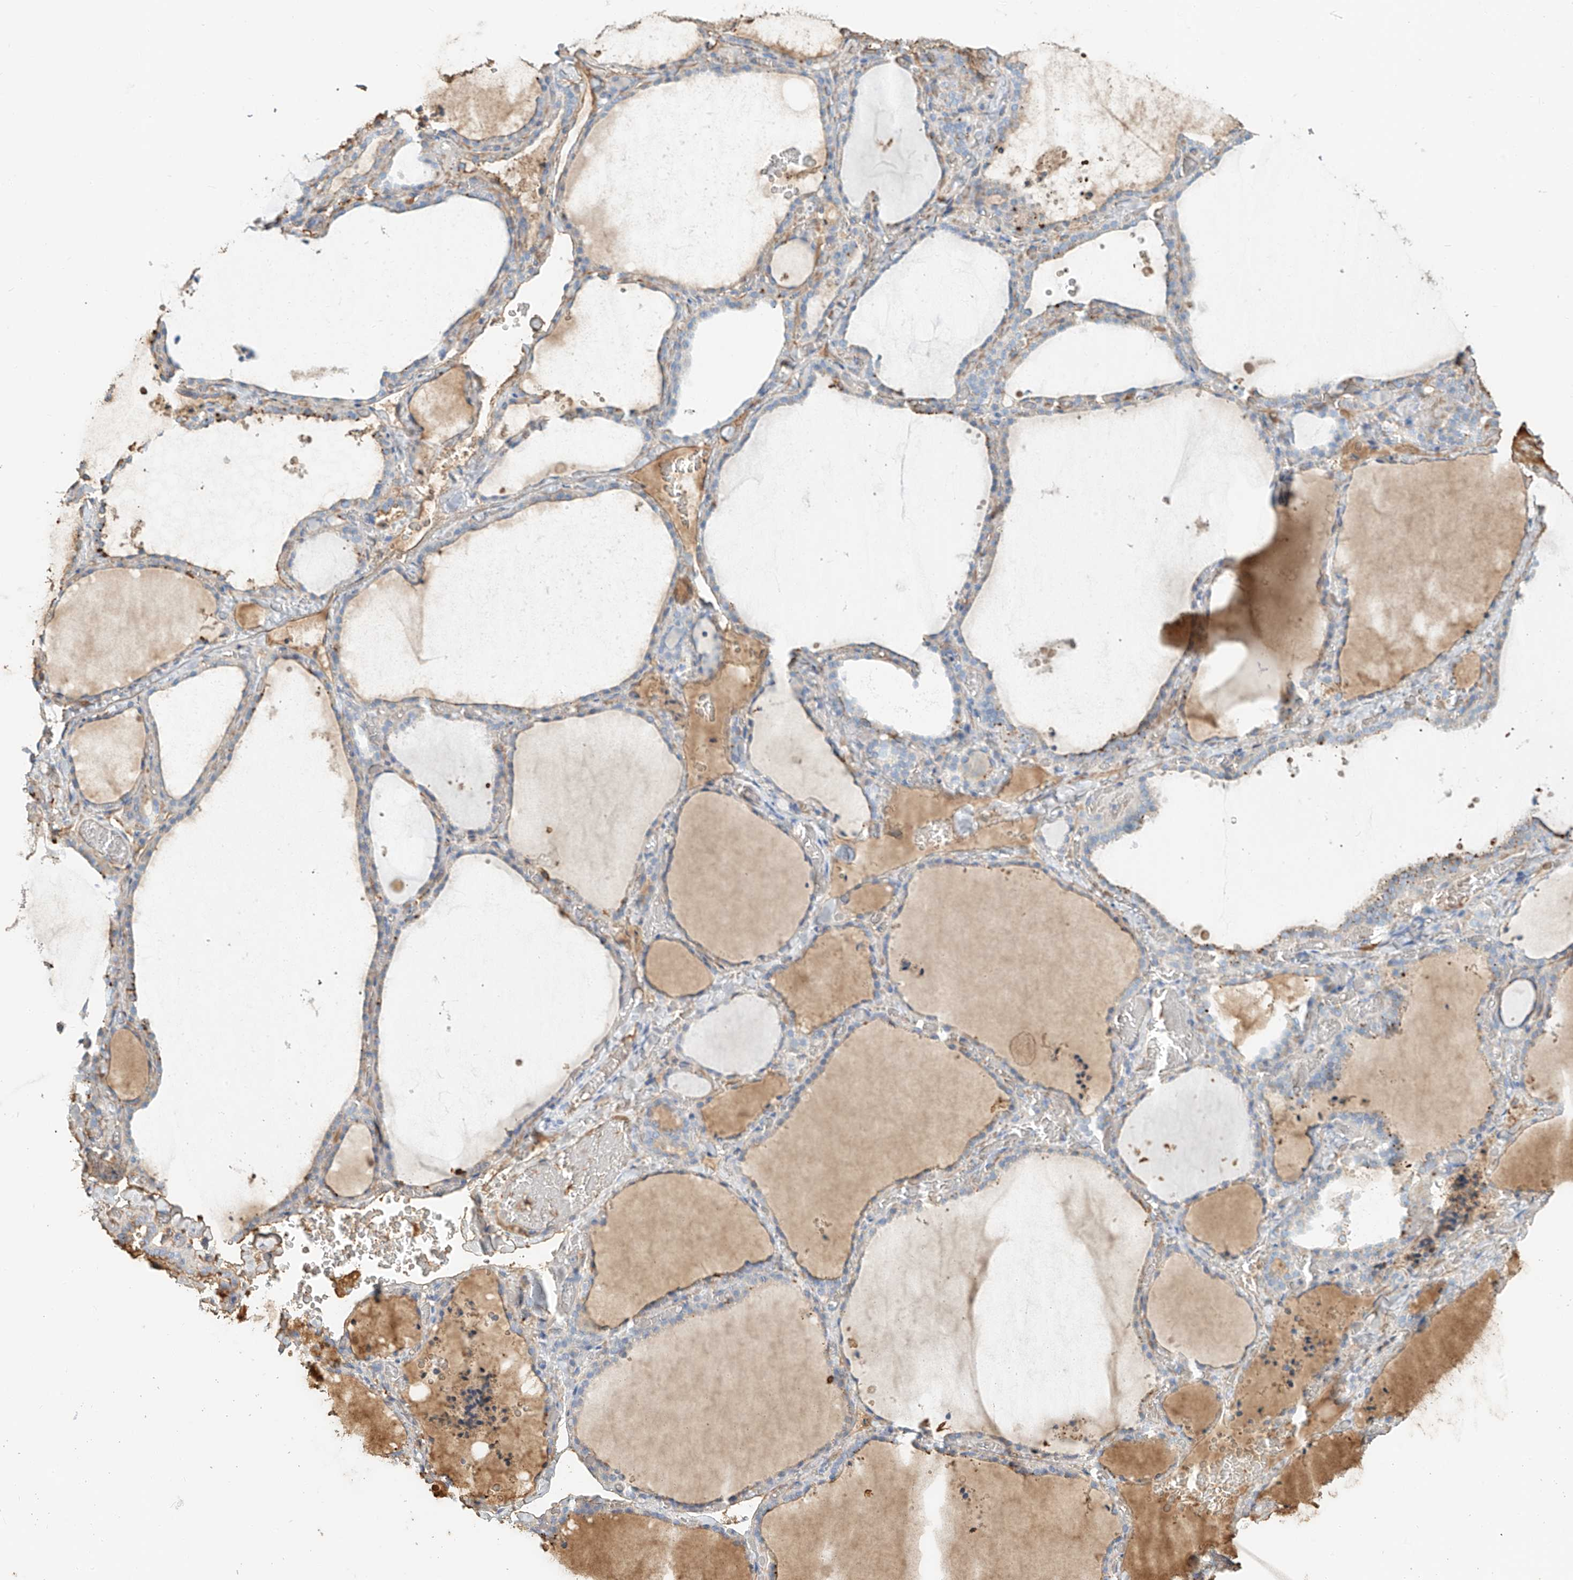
{"staining": {"intensity": "negative", "quantity": "none", "location": "none"}, "tissue": "thyroid gland", "cell_type": "Glandular cells", "image_type": "normal", "snomed": [{"axis": "morphology", "description": "Normal tissue, NOS"}, {"axis": "topography", "description": "Thyroid gland"}], "caption": "An immunohistochemistry (IHC) photomicrograph of unremarkable thyroid gland is shown. There is no staining in glandular cells of thyroid gland.", "gene": "ZFP30", "patient": {"sex": "female", "age": 22}}